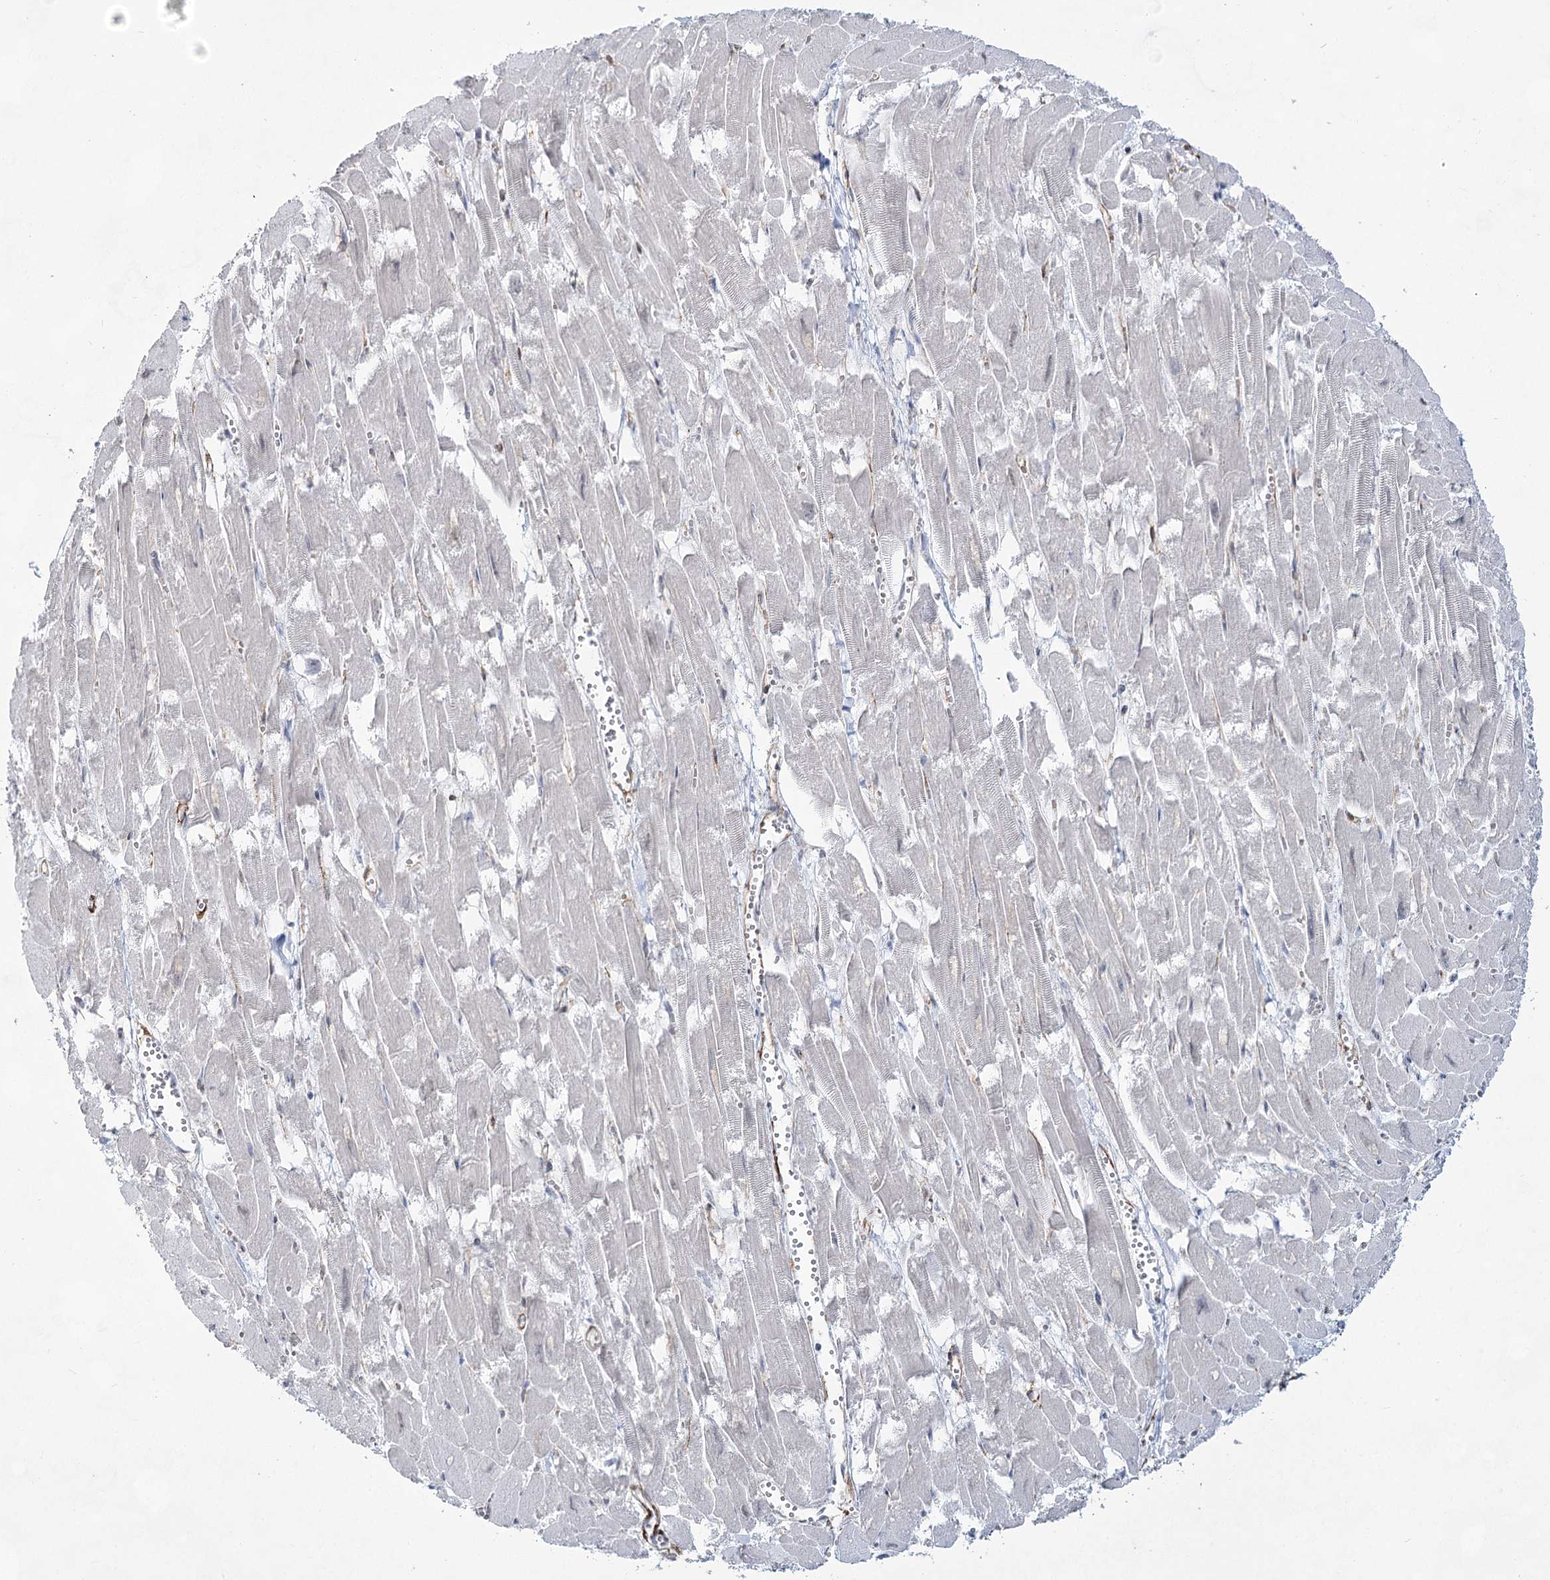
{"staining": {"intensity": "negative", "quantity": "none", "location": "none"}, "tissue": "heart muscle", "cell_type": "Cardiomyocytes", "image_type": "normal", "snomed": [{"axis": "morphology", "description": "Normal tissue, NOS"}, {"axis": "topography", "description": "Heart"}], "caption": "Image shows no significant protein positivity in cardiomyocytes of normal heart muscle. (DAB (3,3'-diaminobenzidine) IHC visualized using brightfield microscopy, high magnification).", "gene": "CWF19L1", "patient": {"sex": "male", "age": 54}}